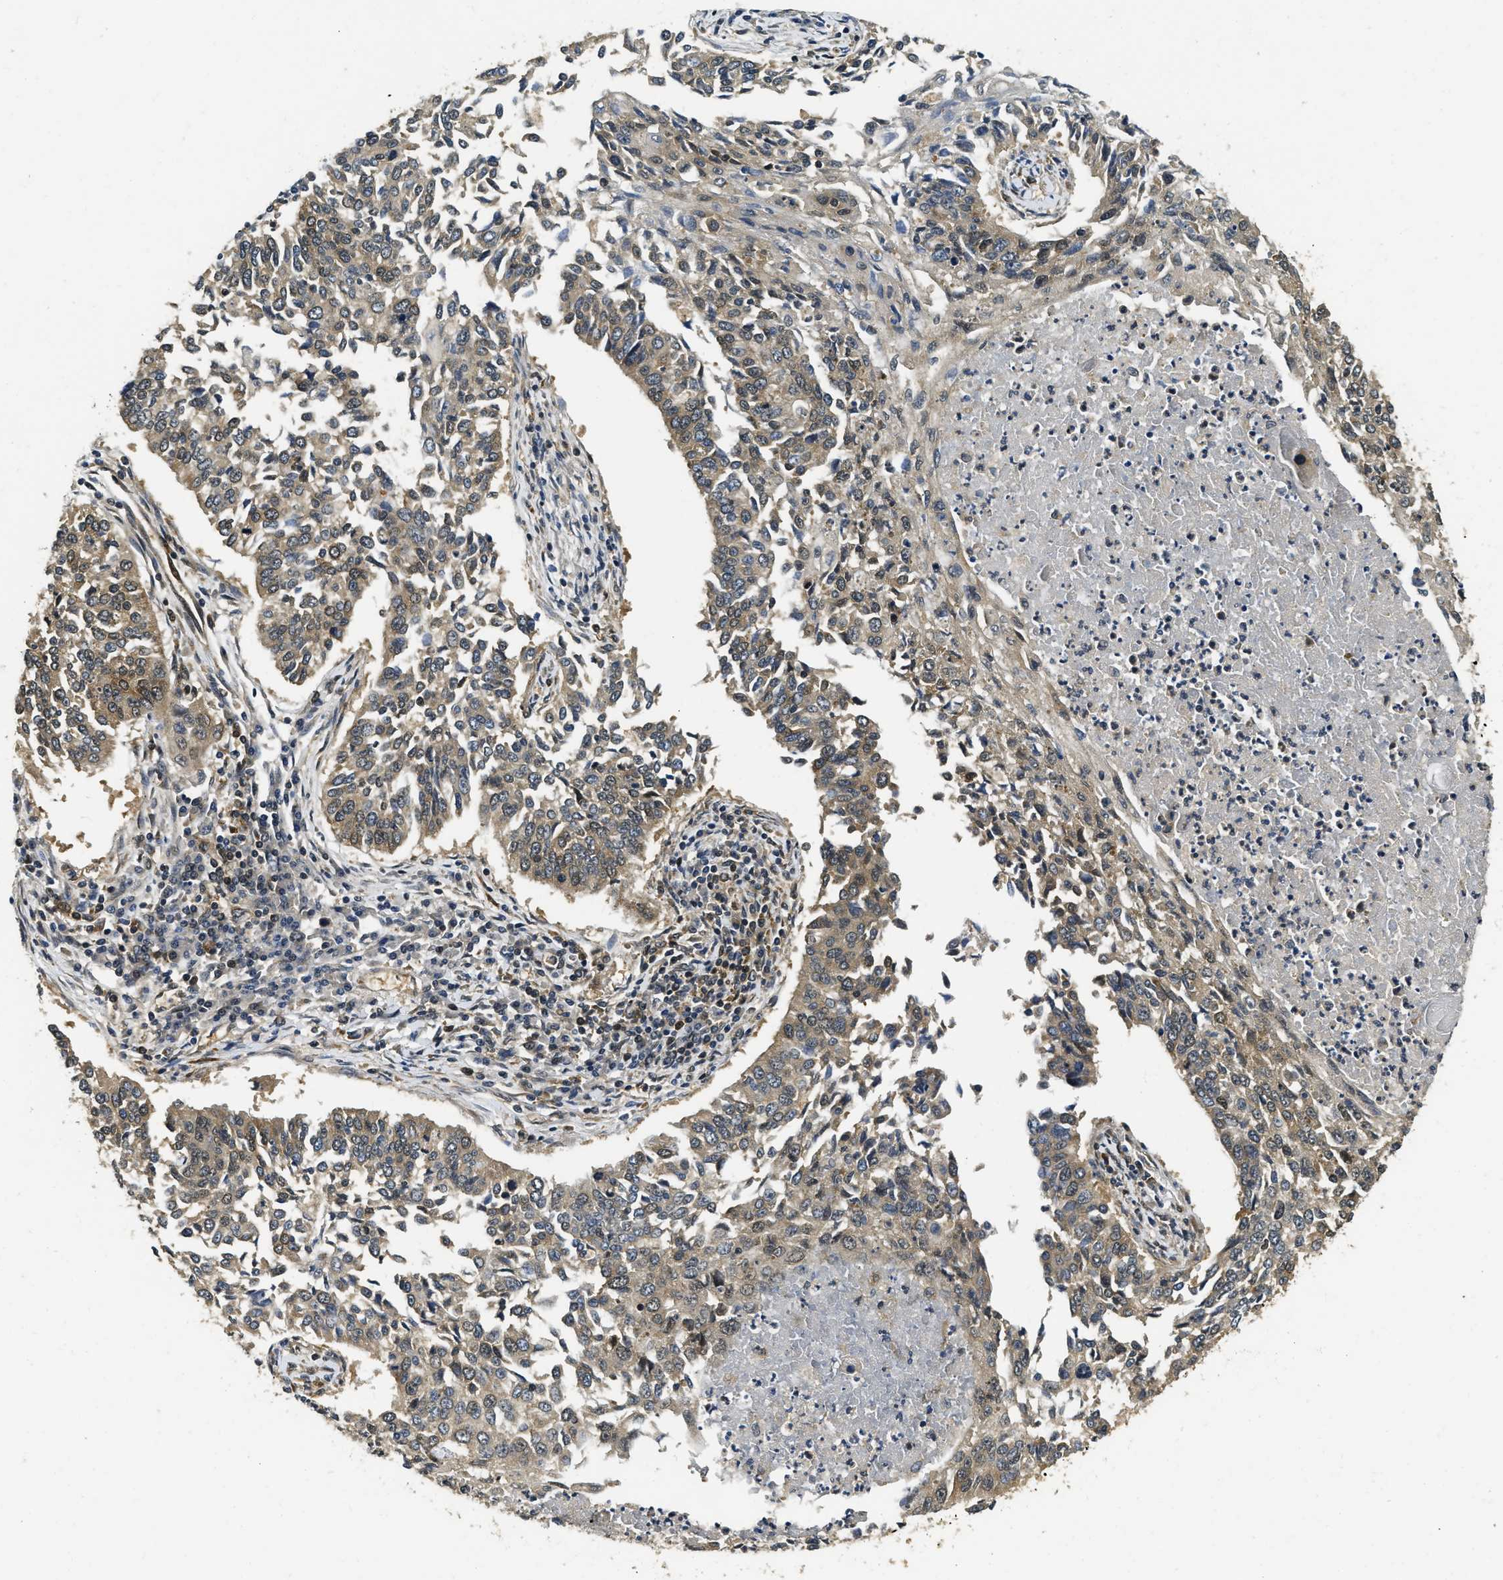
{"staining": {"intensity": "moderate", "quantity": "25%-75%", "location": "cytoplasmic/membranous"}, "tissue": "lung cancer", "cell_type": "Tumor cells", "image_type": "cancer", "snomed": [{"axis": "morphology", "description": "Normal tissue, NOS"}, {"axis": "morphology", "description": "Squamous cell carcinoma, NOS"}, {"axis": "topography", "description": "Cartilage tissue"}, {"axis": "topography", "description": "Bronchus"}, {"axis": "topography", "description": "Lung"}], "caption": "Immunohistochemical staining of squamous cell carcinoma (lung) shows medium levels of moderate cytoplasmic/membranous staining in approximately 25%-75% of tumor cells. Immunohistochemistry stains the protein of interest in brown and the nuclei are stained blue.", "gene": "ADSL", "patient": {"sex": "female", "age": 49}}